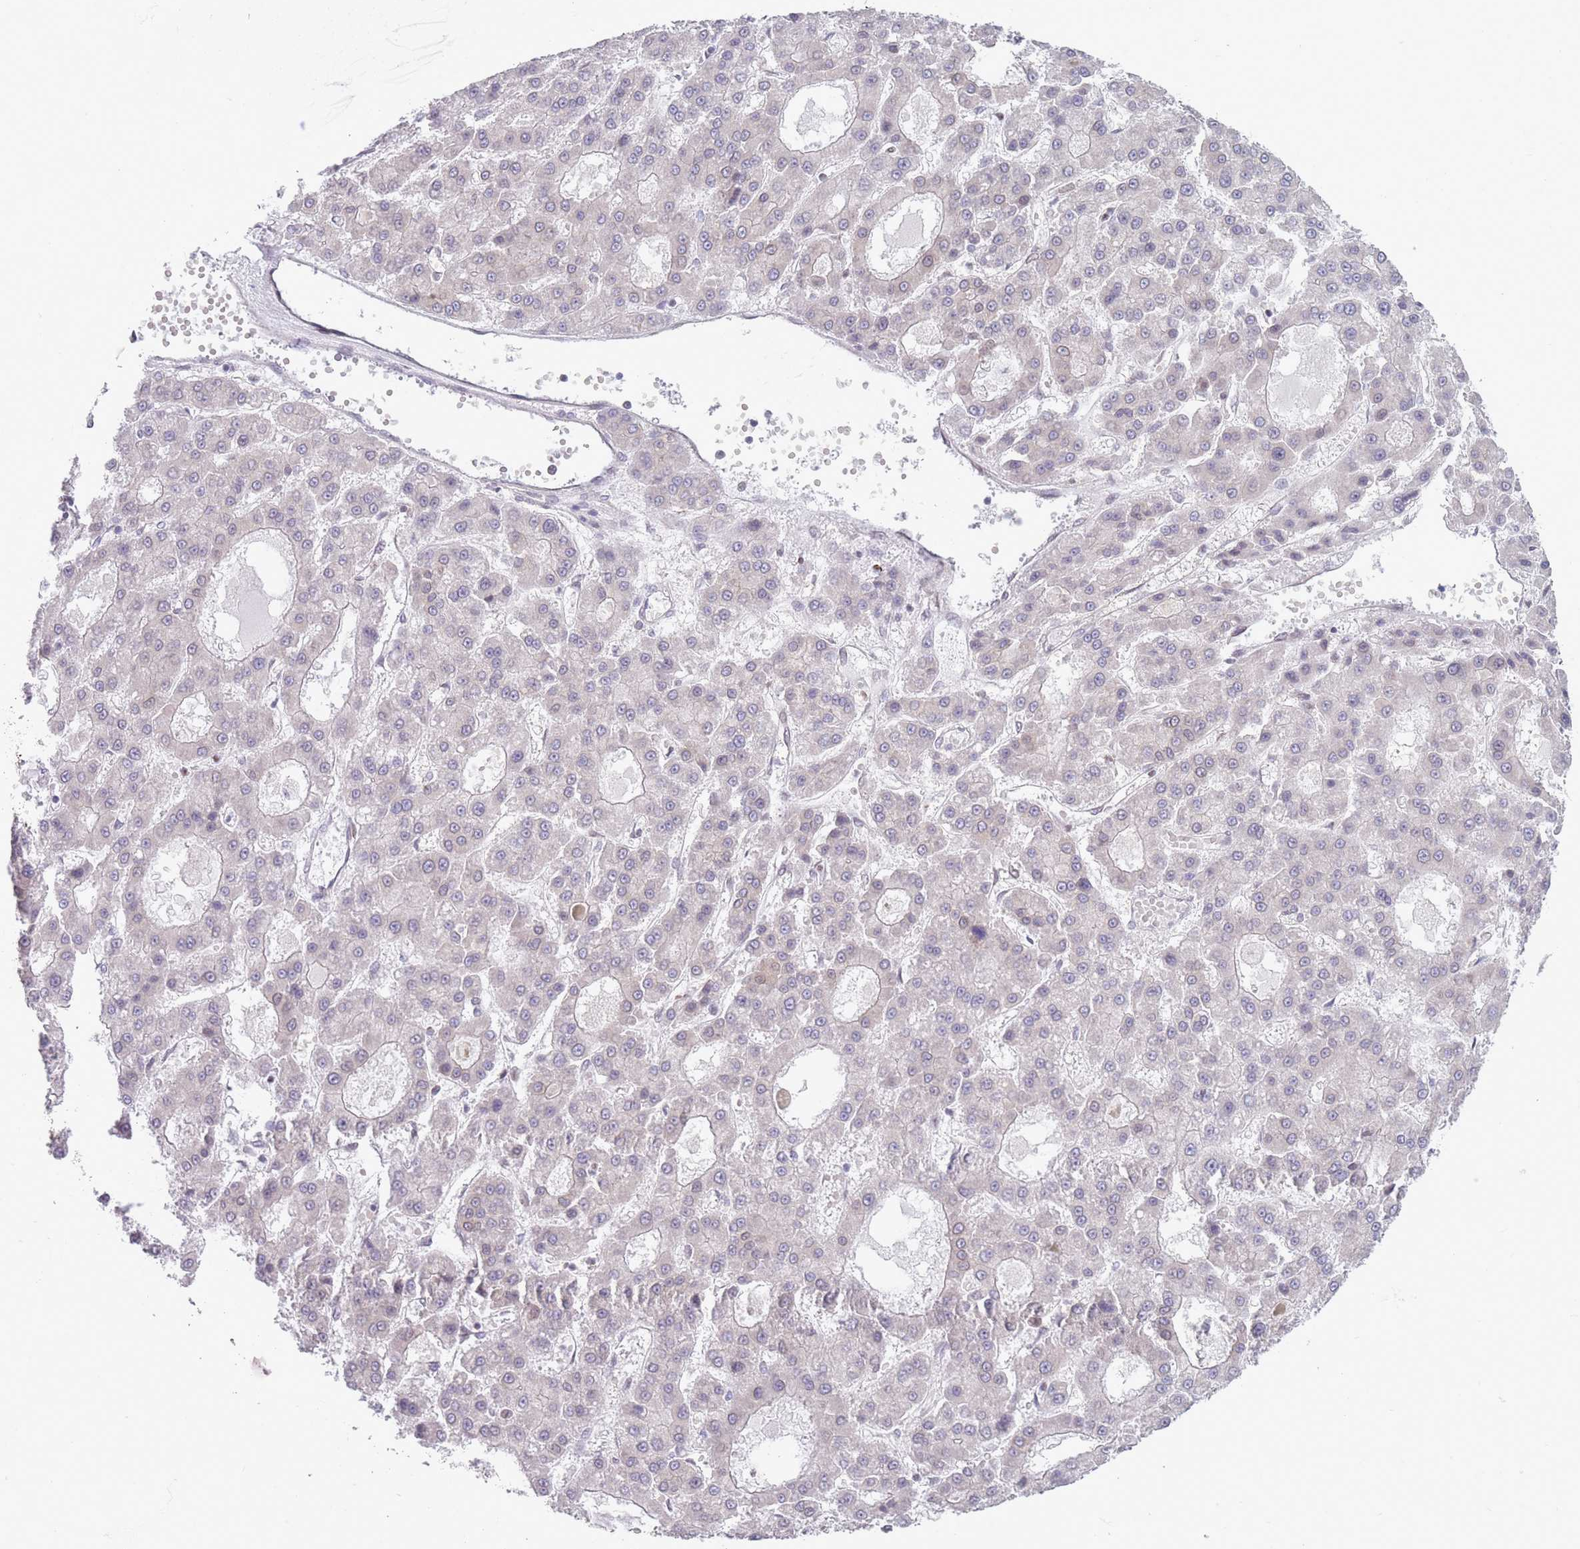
{"staining": {"intensity": "negative", "quantity": "none", "location": "none"}, "tissue": "liver cancer", "cell_type": "Tumor cells", "image_type": "cancer", "snomed": [{"axis": "morphology", "description": "Carcinoma, Hepatocellular, NOS"}, {"axis": "topography", "description": "Liver"}], "caption": "Immunohistochemical staining of human liver cancer demonstrates no significant positivity in tumor cells.", "gene": "VRK2", "patient": {"sex": "male", "age": 70}}